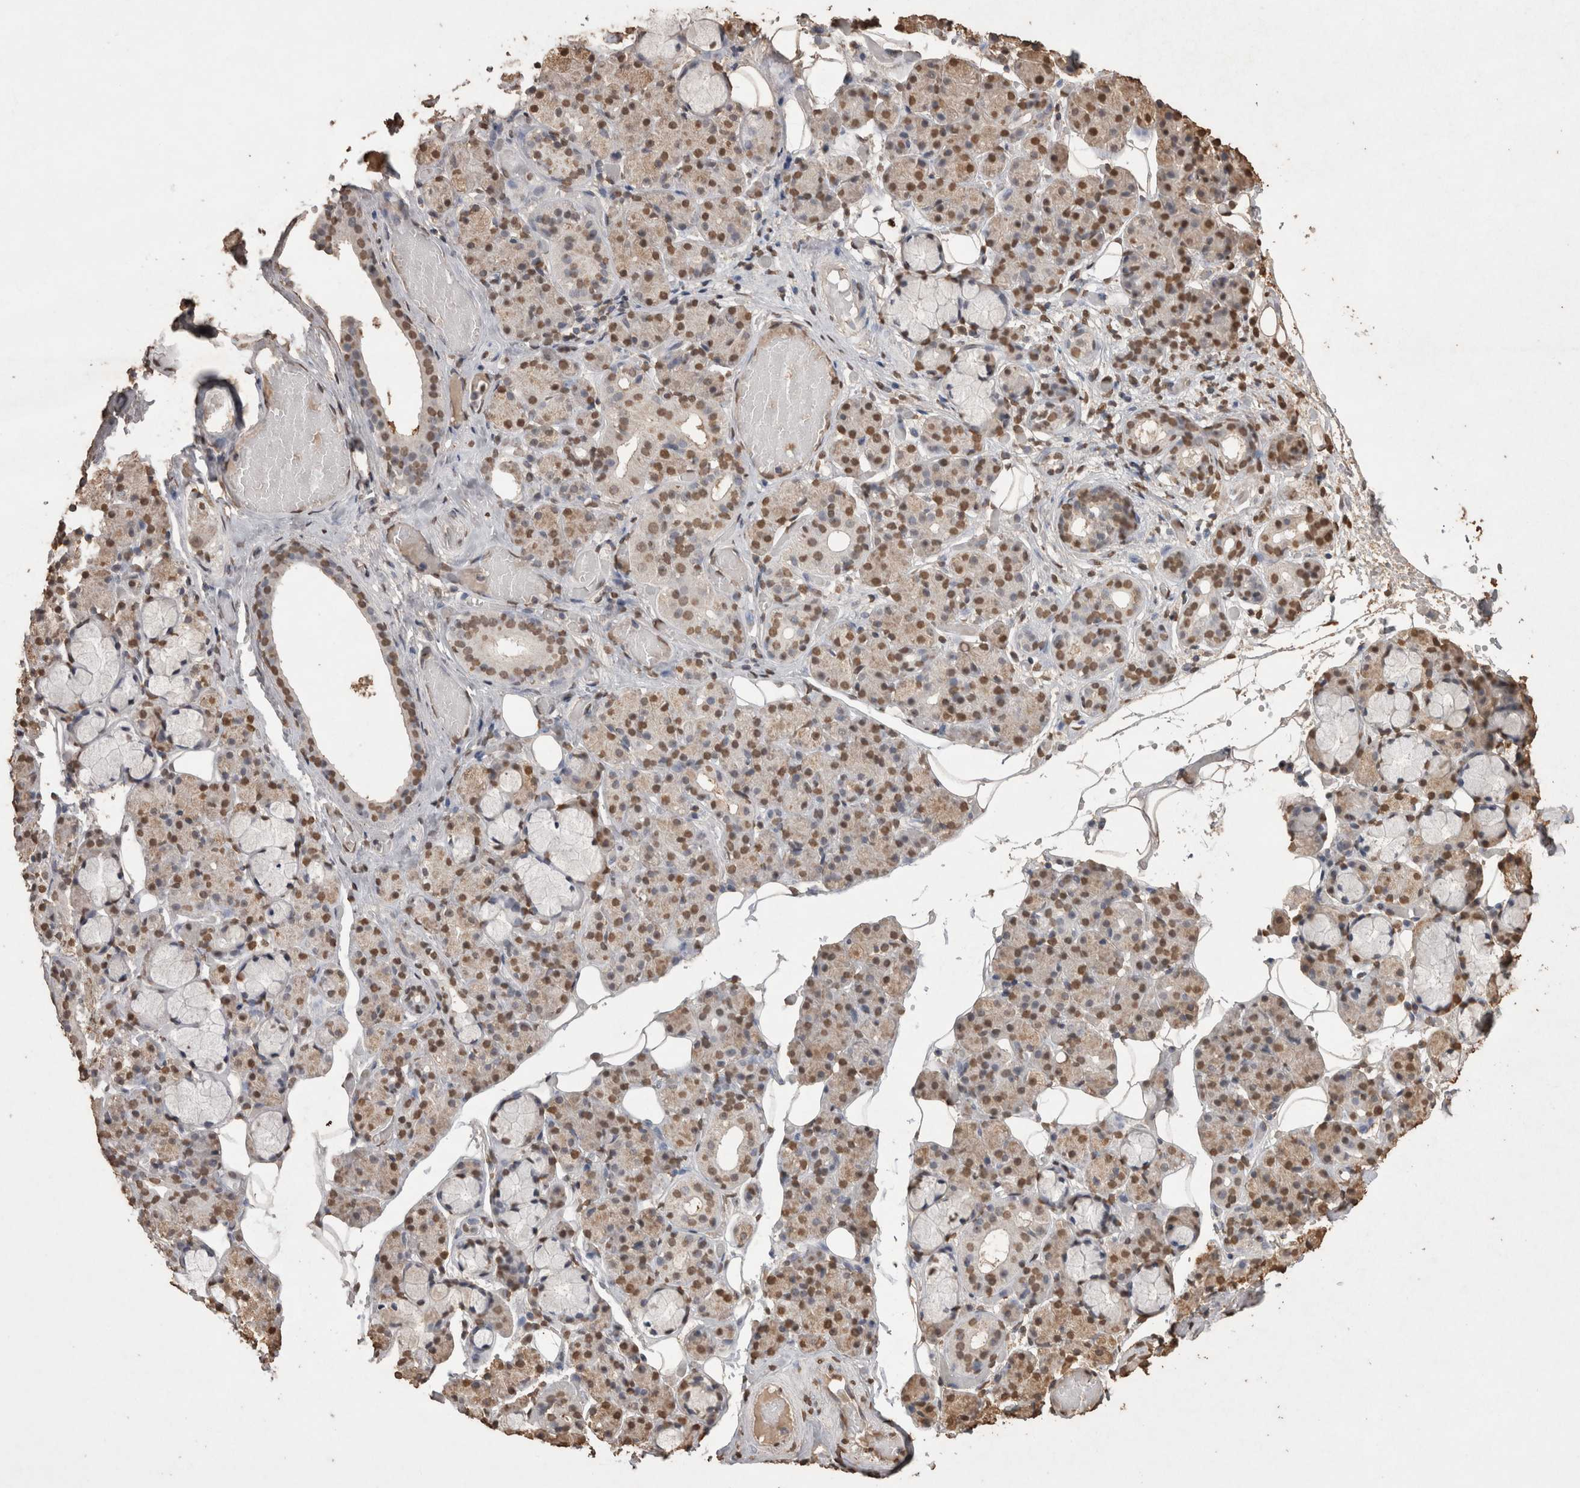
{"staining": {"intensity": "moderate", "quantity": "25%-75%", "location": "nuclear"}, "tissue": "salivary gland", "cell_type": "Glandular cells", "image_type": "normal", "snomed": [{"axis": "morphology", "description": "Normal tissue, NOS"}, {"axis": "topography", "description": "Salivary gland"}], "caption": "Protein expression analysis of unremarkable human salivary gland reveals moderate nuclear staining in about 25%-75% of glandular cells. (brown staining indicates protein expression, while blue staining denotes nuclei).", "gene": "POU5F1", "patient": {"sex": "male", "age": 63}}